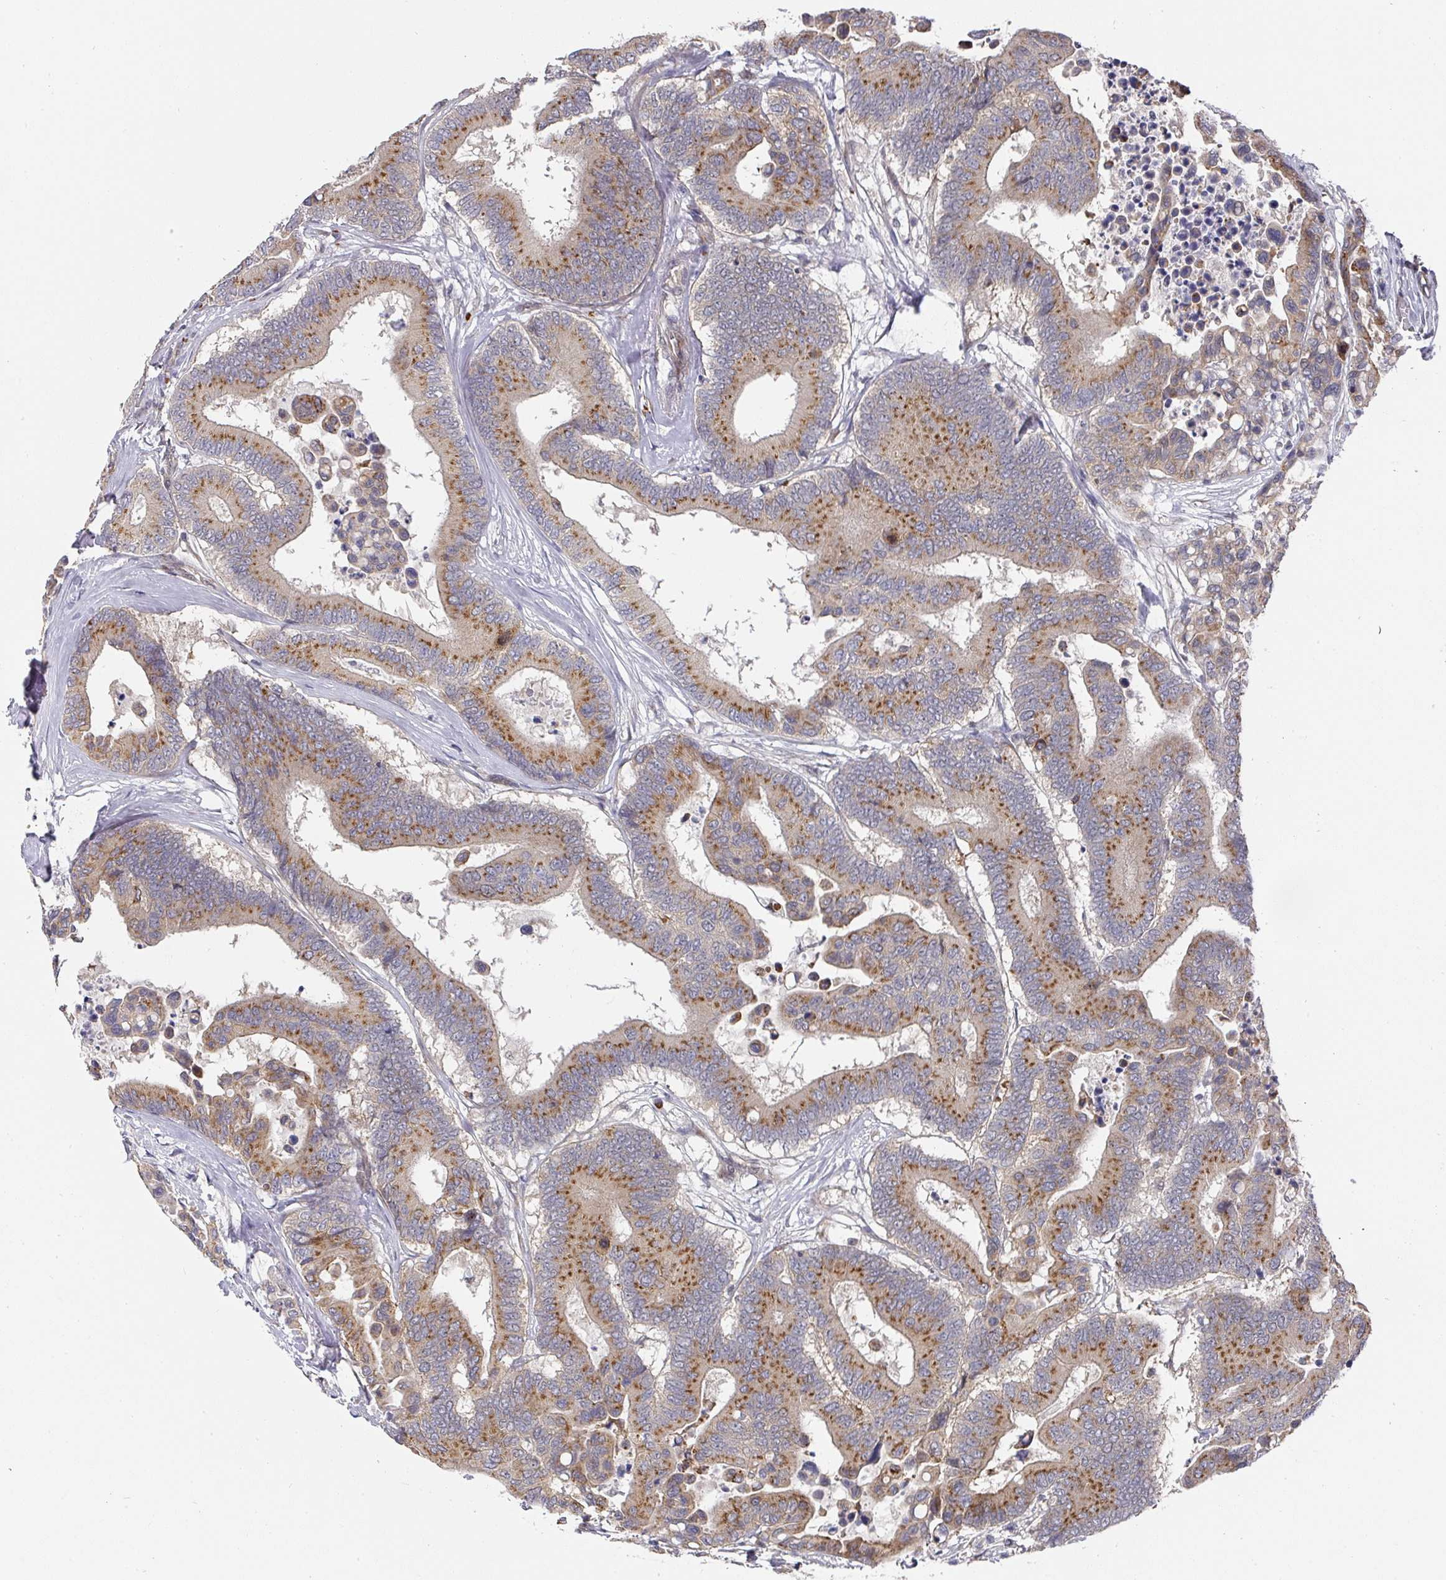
{"staining": {"intensity": "moderate", "quantity": ">75%", "location": "cytoplasmic/membranous"}, "tissue": "colorectal cancer", "cell_type": "Tumor cells", "image_type": "cancer", "snomed": [{"axis": "morphology", "description": "Normal tissue, NOS"}, {"axis": "morphology", "description": "Adenocarcinoma, NOS"}, {"axis": "topography", "description": "Colon"}], "caption": "The micrograph reveals staining of colorectal cancer (adenocarcinoma), revealing moderate cytoplasmic/membranous protein expression (brown color) within tumor cells.", "gene": "C18orf25", "patient": {"sex": "male", "age": 82}}